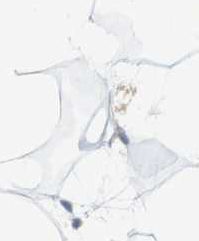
{"staining": {"intensity": "negative", "quantity": "none", "location": "none"}, "tissue": "adipose tissue", "cell_type": "Adipocytes", "image_type": "normal", "snomed": [{"axis": "morphology", "description": "Normal tissue, NOS"}, {"axis": "morphology", "description": "Duct carcinoma"}, {"axis": "topography", "description": "Breast"}, {"axis": "topography", "description": "Adipose tissue"}], "caption": "An immunohistochemistry photomicrograph of unremarkable adipose tissue is shown. There is no staining in adipocytes of adipose tissue. (Immunohistochemistry, brightfield microscopy, high magnification).", "gene": "F2R", "patient": {"sex": "female", "age": 37}}